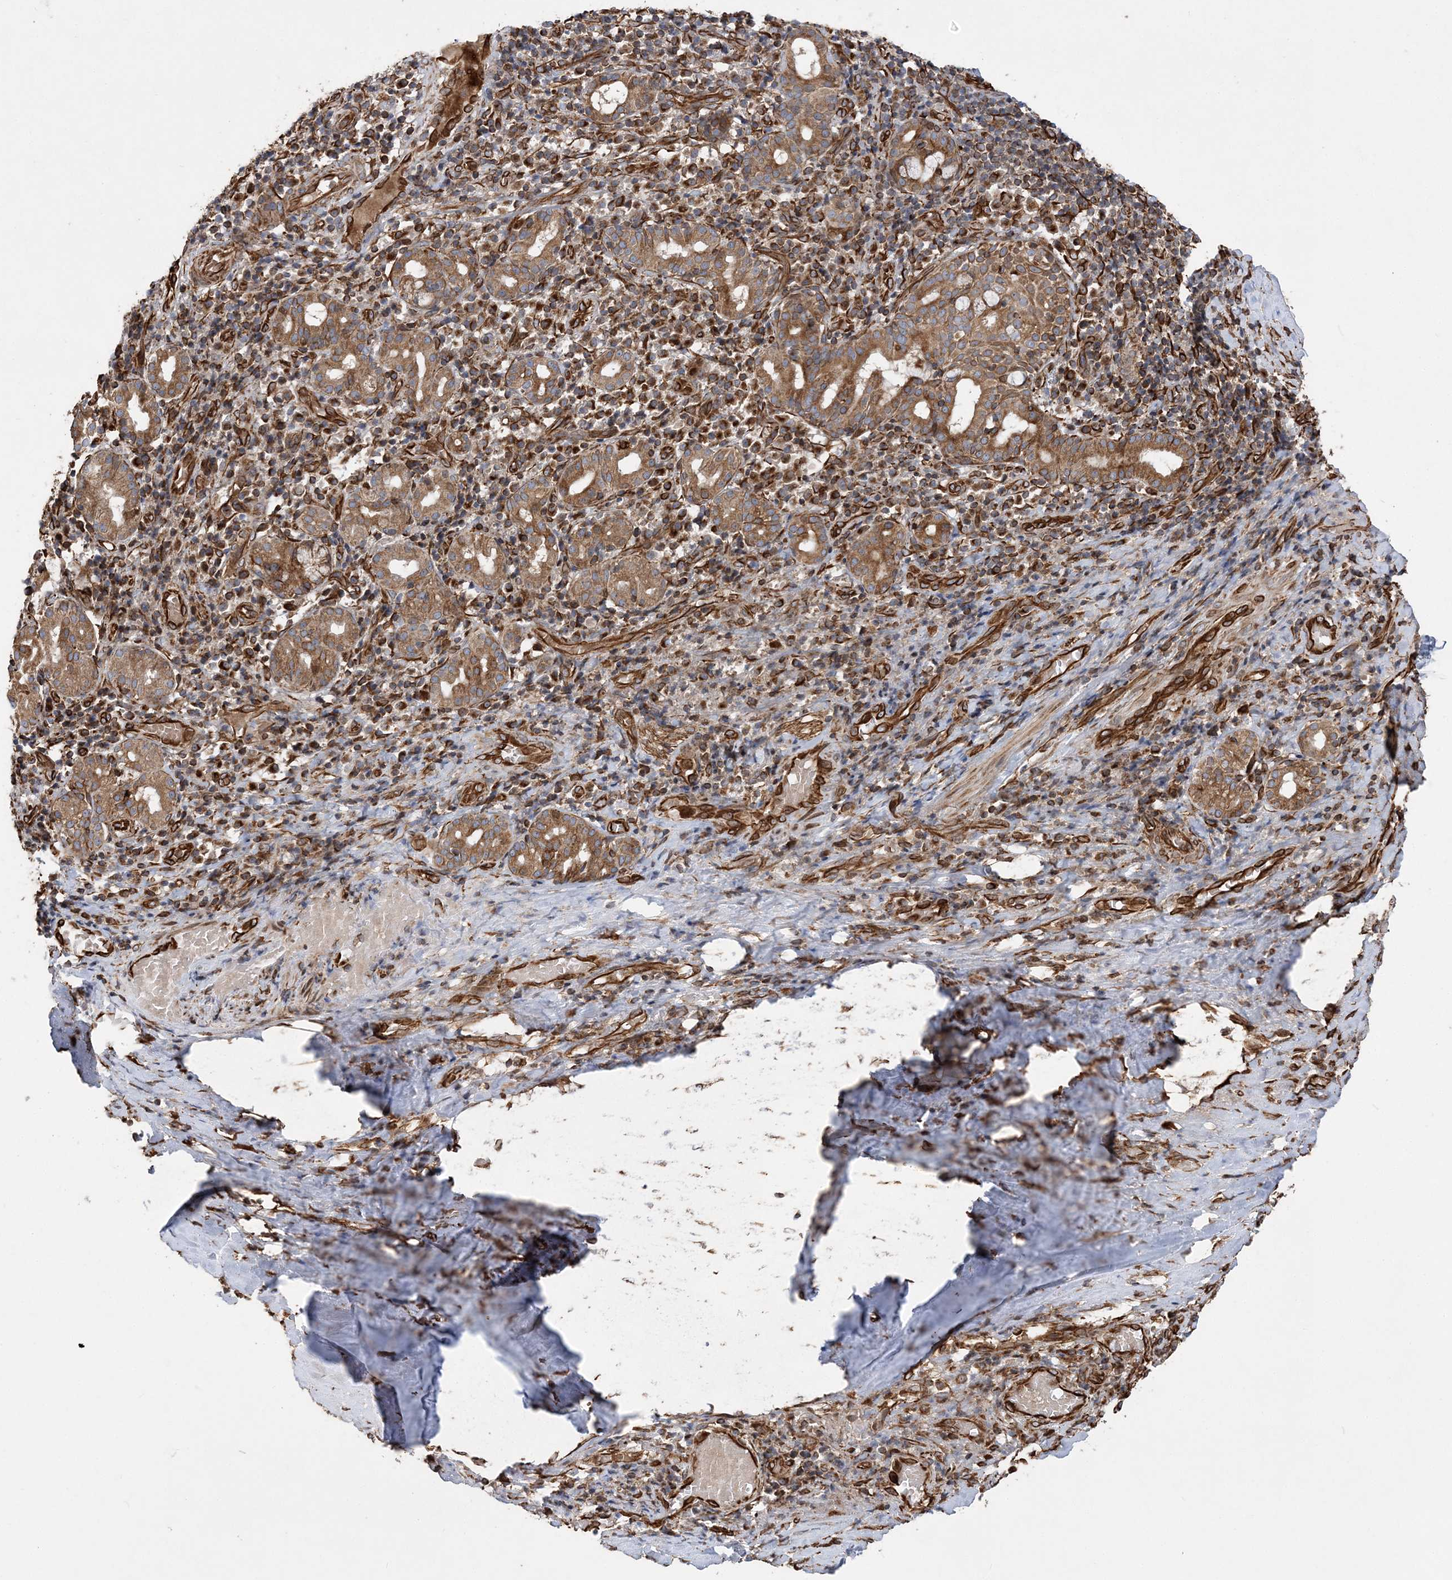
{"staining": {"intensity": "strong", "quantity": ">75%", "location": "cytoplasmic/membranous"}, "tissue": "adipose tissue", "cell_type": "Adipocytes", "image_type": "normal", "snomed": [{"axis": "morphology", "description": "Normal tissue, NOS"}, {"axis": "morphology", "description": "Basal cell carcinoma"}, {"axis": "topography", "description": "Cartilage tissue"}, {"axis": "topography", "description": "Nasopharynx"}, {"axis": "topography", "description": "Oral tissue"}], "caption": "Approximately >75% of adipocytes in normal human adipose tissue display strong cytoplasmic/membranous protein expression as visualized by brown immunohistochemical staining.", "gene": "FAM114A2", "patient": {"sex": "female", "age": 77}}